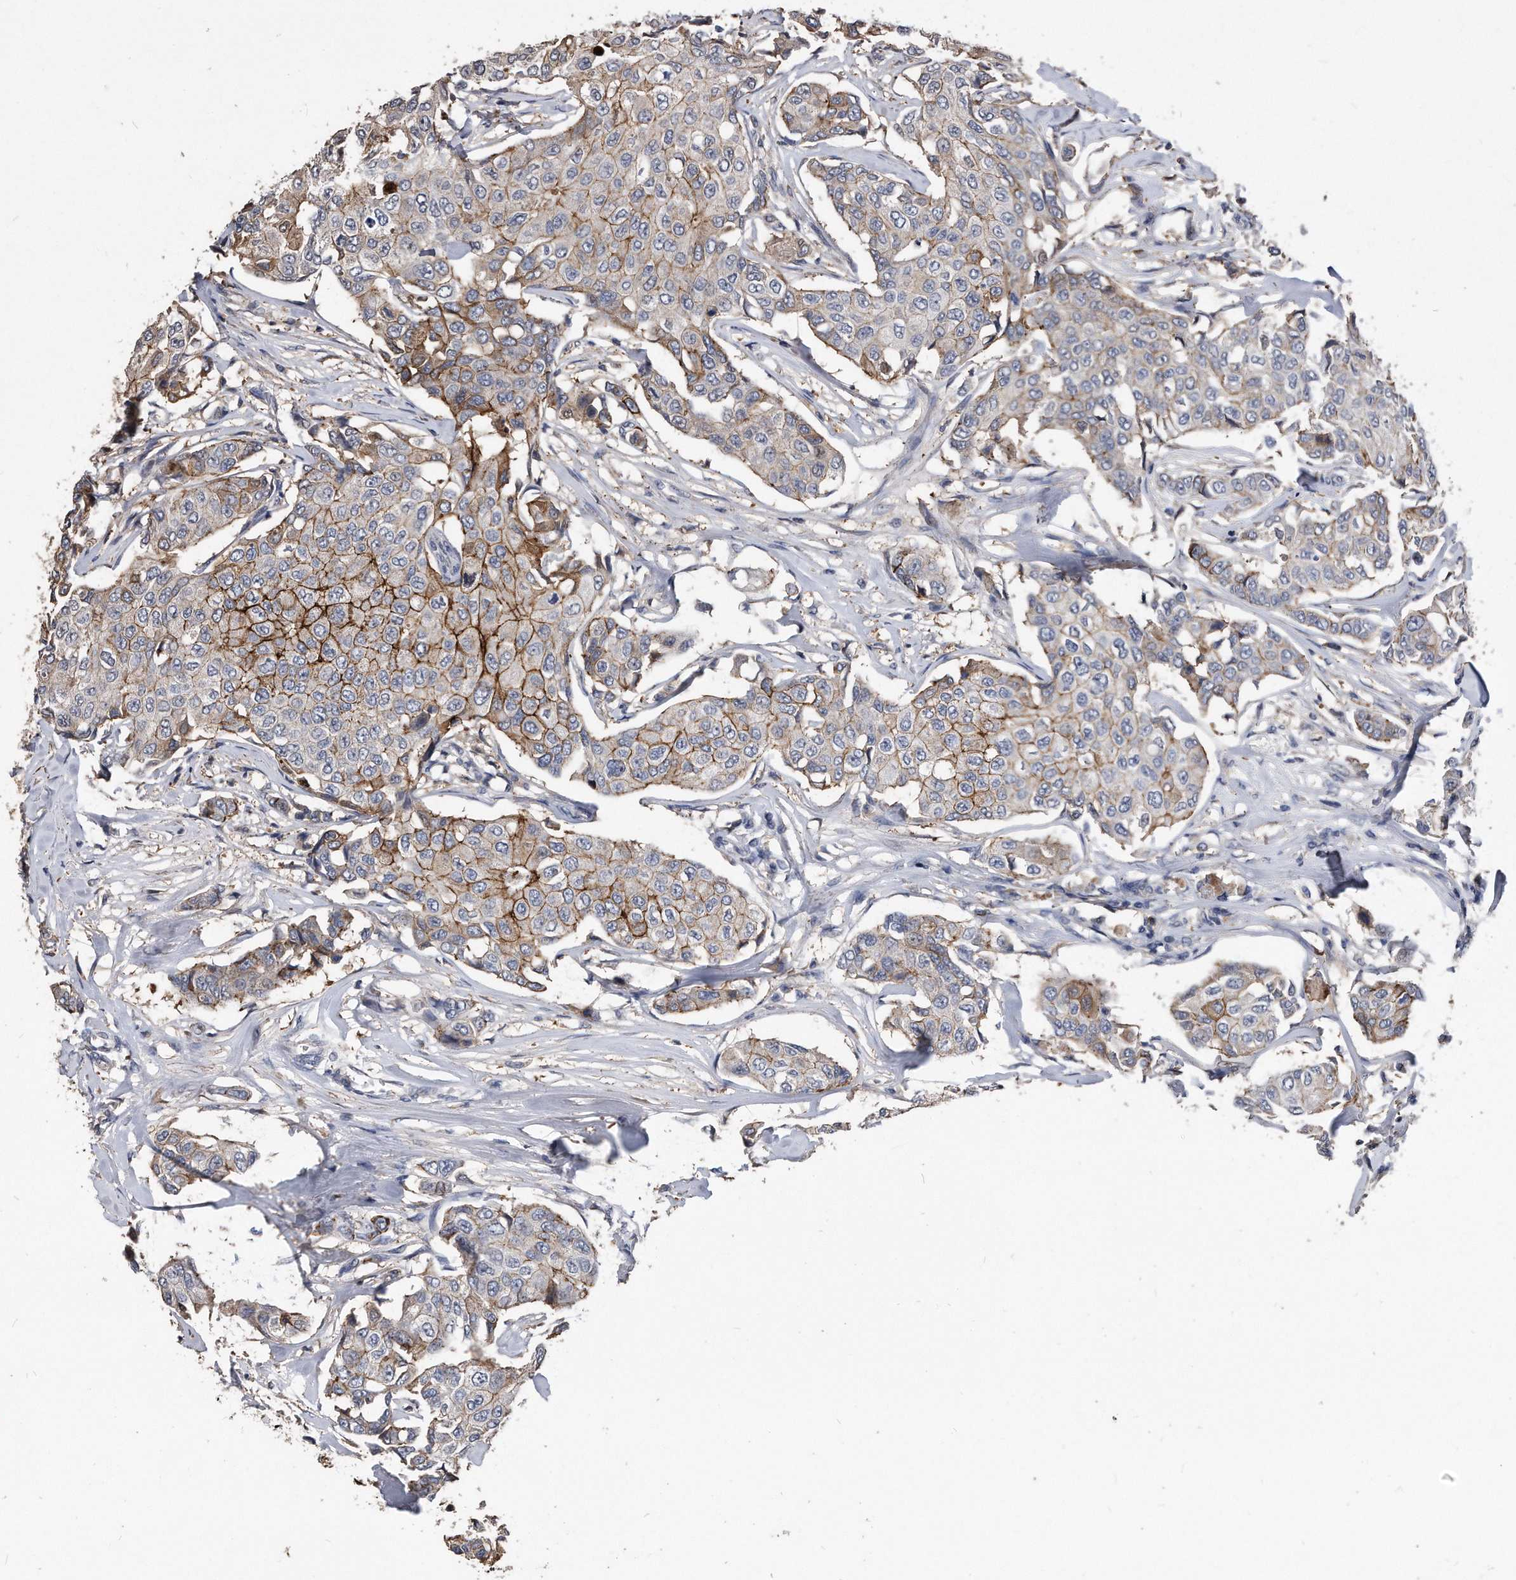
{"staining": {"intensity": "moderate", "quantity": "25%-75%", "location": "cytoplasmic/membranous"}, "tissue": "breast cancer", "cell_type": "Tumor cells", "image_type": "cancer", "snomed": [{"axis": "morphology", "description": "Duct carcinoma"}, {"axis": "topography", "description": "Breast"}], "caption": "Immunohistochemical staining of intraductal carcinoma (breast) displays medium levels of moderate cytoplasmic/membranous protein positivity in about 25%-75% of tumor cells. Immunohistochemistry stains the protein of interest in brown and the nuclei are stained blue.", "gene": "IL20RA", "patient": {"sex": "female", "age": 80}}